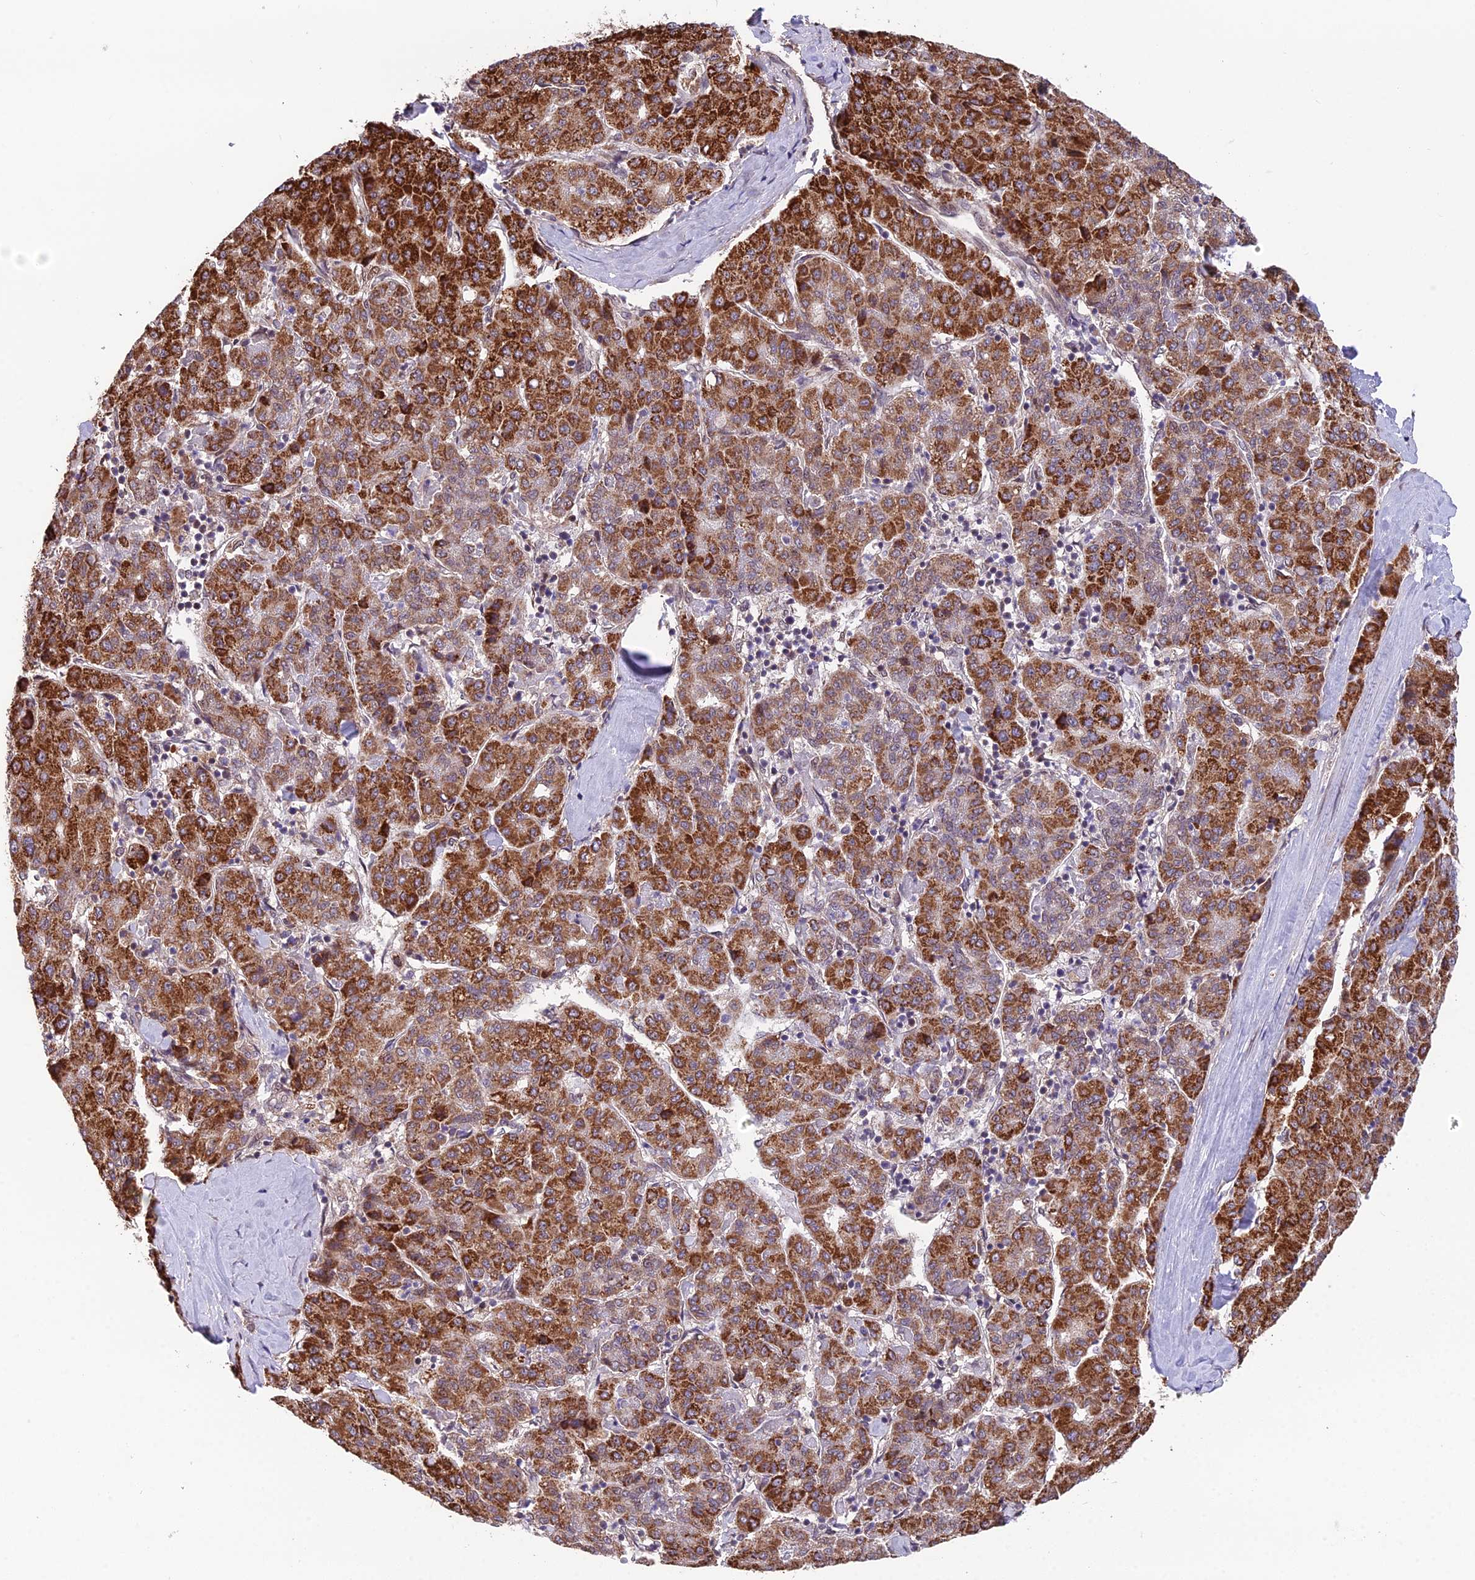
{"staining": {"intensity": "strong", "quantity": ">75%", "location": "cytoplasmic/membranous"}, "tissue": "liver cancer", "cell_type": "Tumor cells", "image_type": "cancer", "snomed": [{"axis": "morphology", "description": "Carcinoma, Hepatocellular, NOS"}, {"axis": "topography", "description": "Liver"}], "caption": "A high amount of strong cytoplasmic/membranous staining is seen in about >75% of tumor cells in liver hepatocellular carcinoma tissue. (Brightfield microscopy of DAB IHC at high magnification).", "gene": "CYP2R1", "patient": {"sex": "male", "age": 65}}